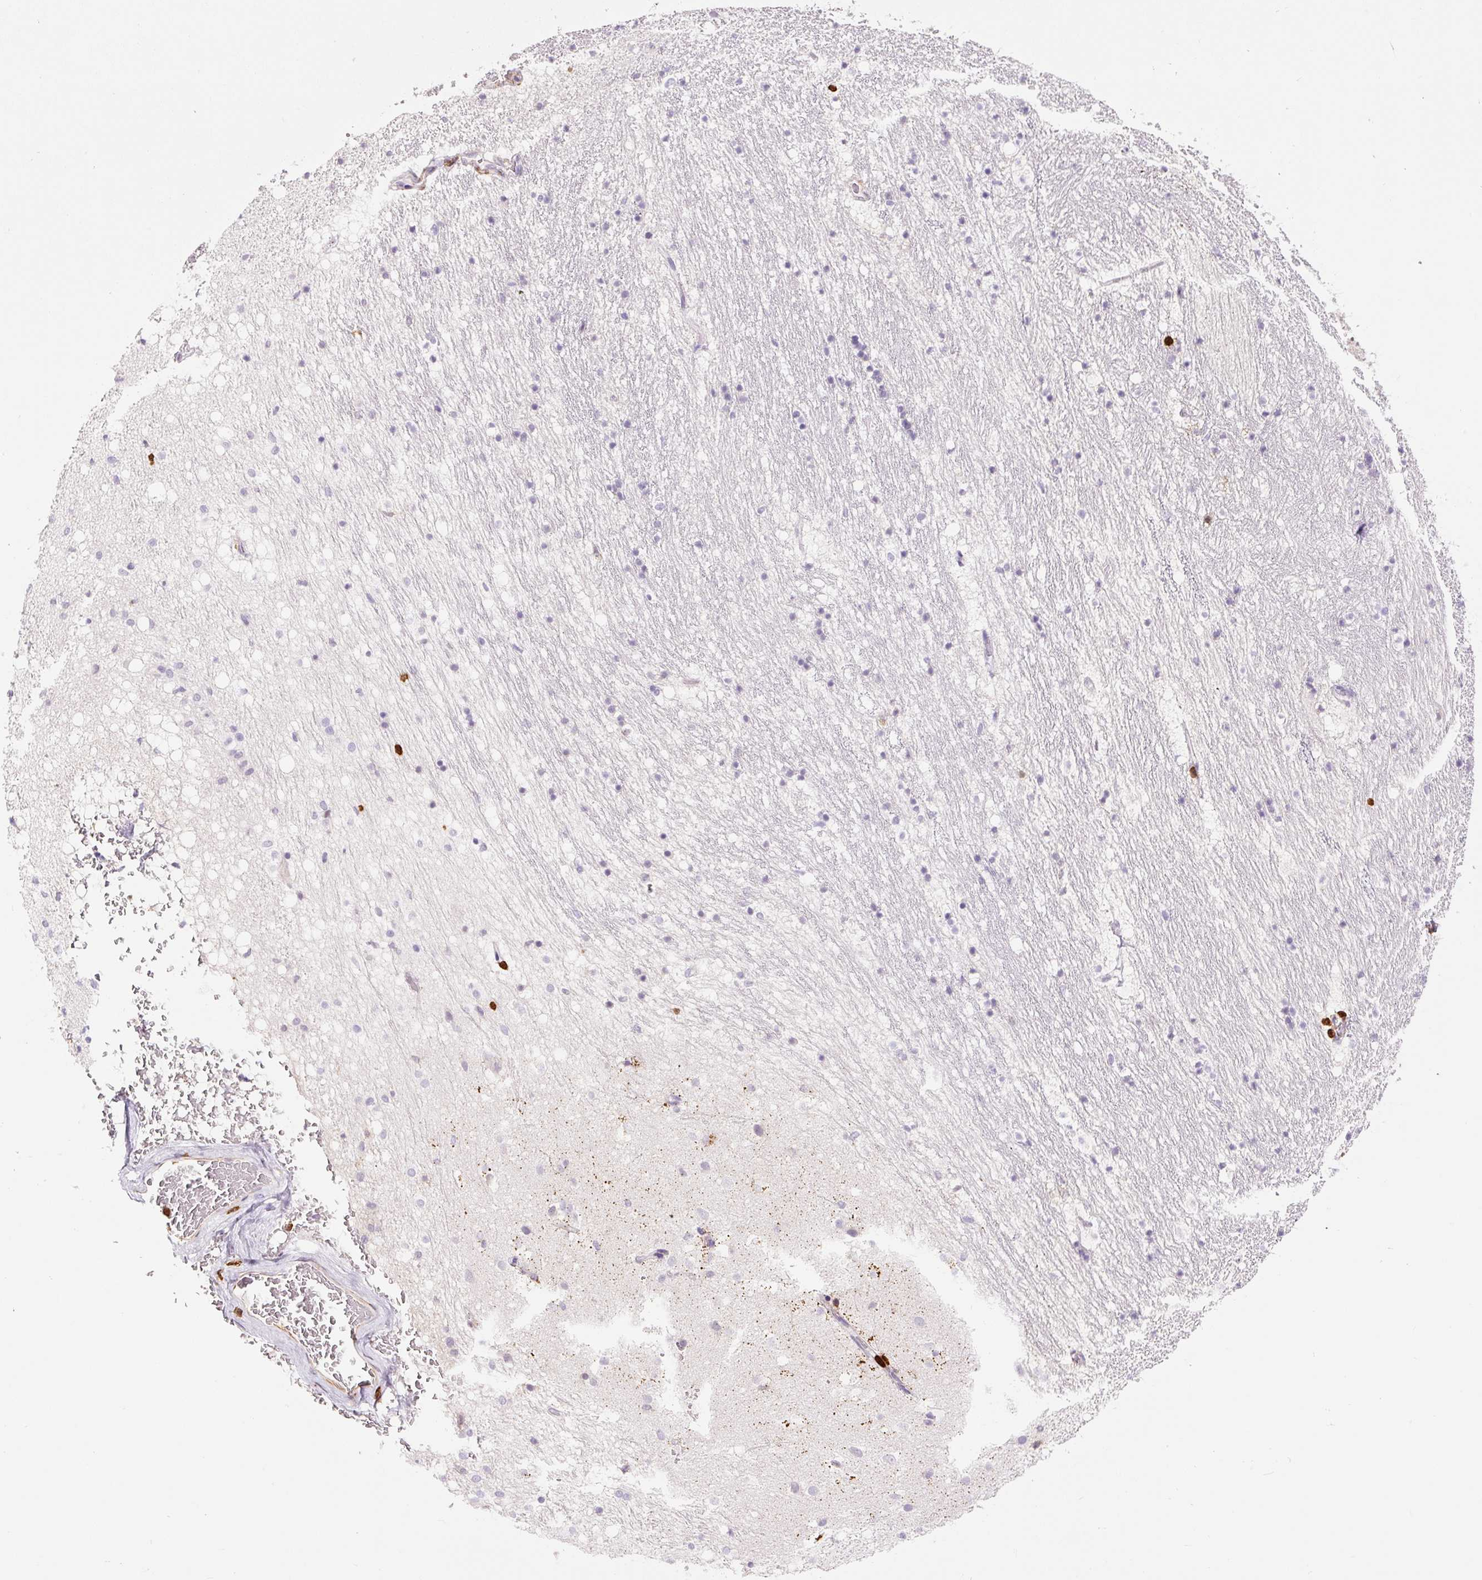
{"staining": {"intensity": "negative", "quantity": "none", "location": "none"}, "tissue": "caudate", "cell_type": "Glial cells", "image_type": "normal", "snomed": [{"axis": "morphology", "description": "Normal tissue, NOS"}, {"axis": "topography", "description": "Lateral ventricle wall"}], "caption": "The photomicrograph exhibits no staining of glial cells in benign caudate. The staining was performed using DAB (3,3'-diaminobenzidine) to visualize the protein expression in brown, while the nuclei were stained in blue with hematoxylin (Magnification: 20x).", "gene": "S100A4", "patient": {"sex": "male", "age": 37}}